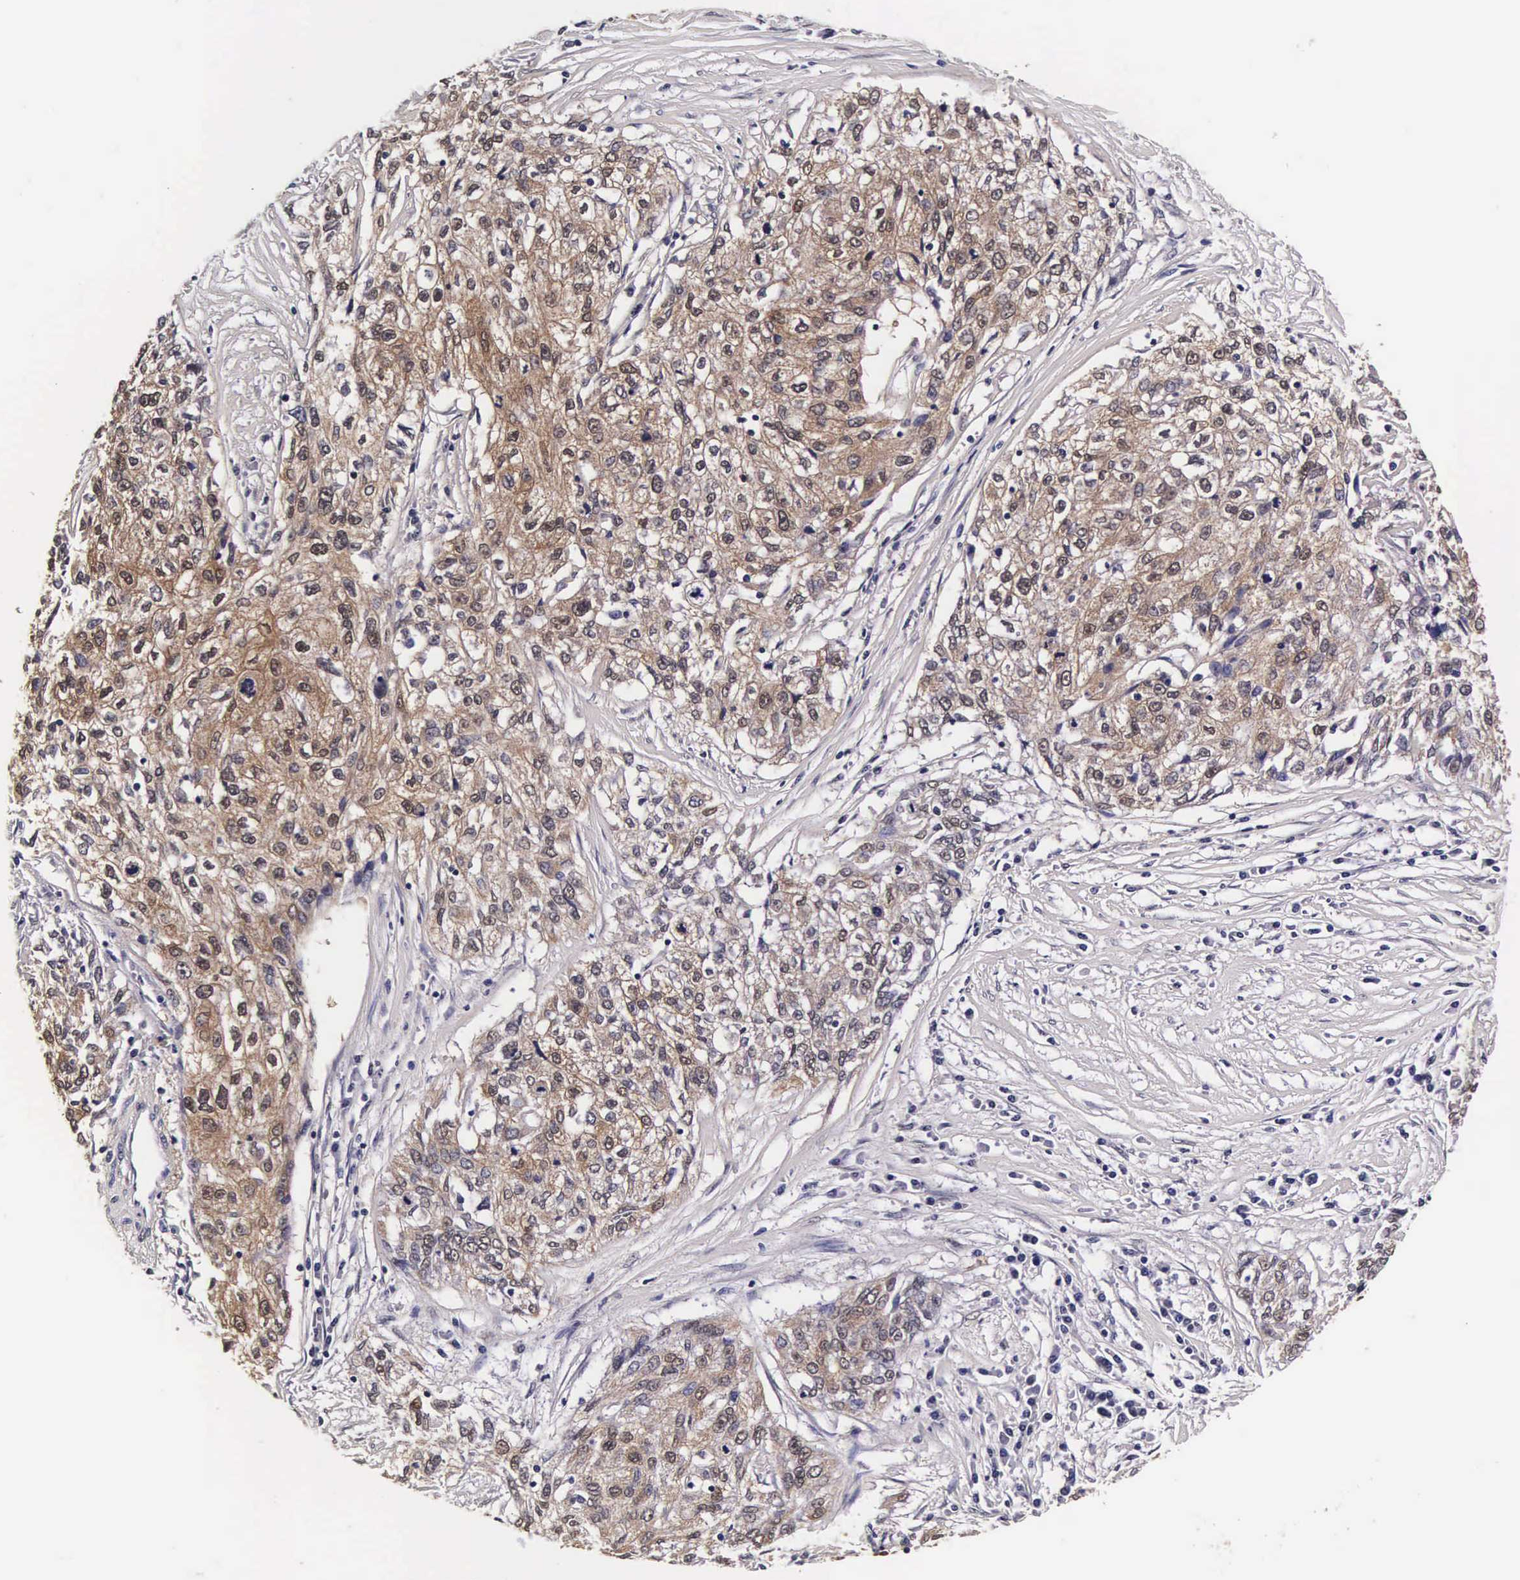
{"staining": {"intensity": "moderate", "quantity": "25%-75%", "location": "cytoplasmic/membranous,nuclear"}, "tissue": "cervical cancer", "cell_type": "Tumor cells", "image_type": "cancer", "snomed": [{"axis": "morphology", "description": "Squamous cell carcinoma, NOS"}, {"axis": "topography", "description": "Cervix"}], "caption": "Cervical cancer (squamous cell carcinoma) stained for a protein (brown) exhibits moderate cytoplasmic/membranous and nuclear positive expression in approximately 25%-75% of tumor cells.", "gene": "TECPR2", "patient": {"sex": "female", "age": 57}}